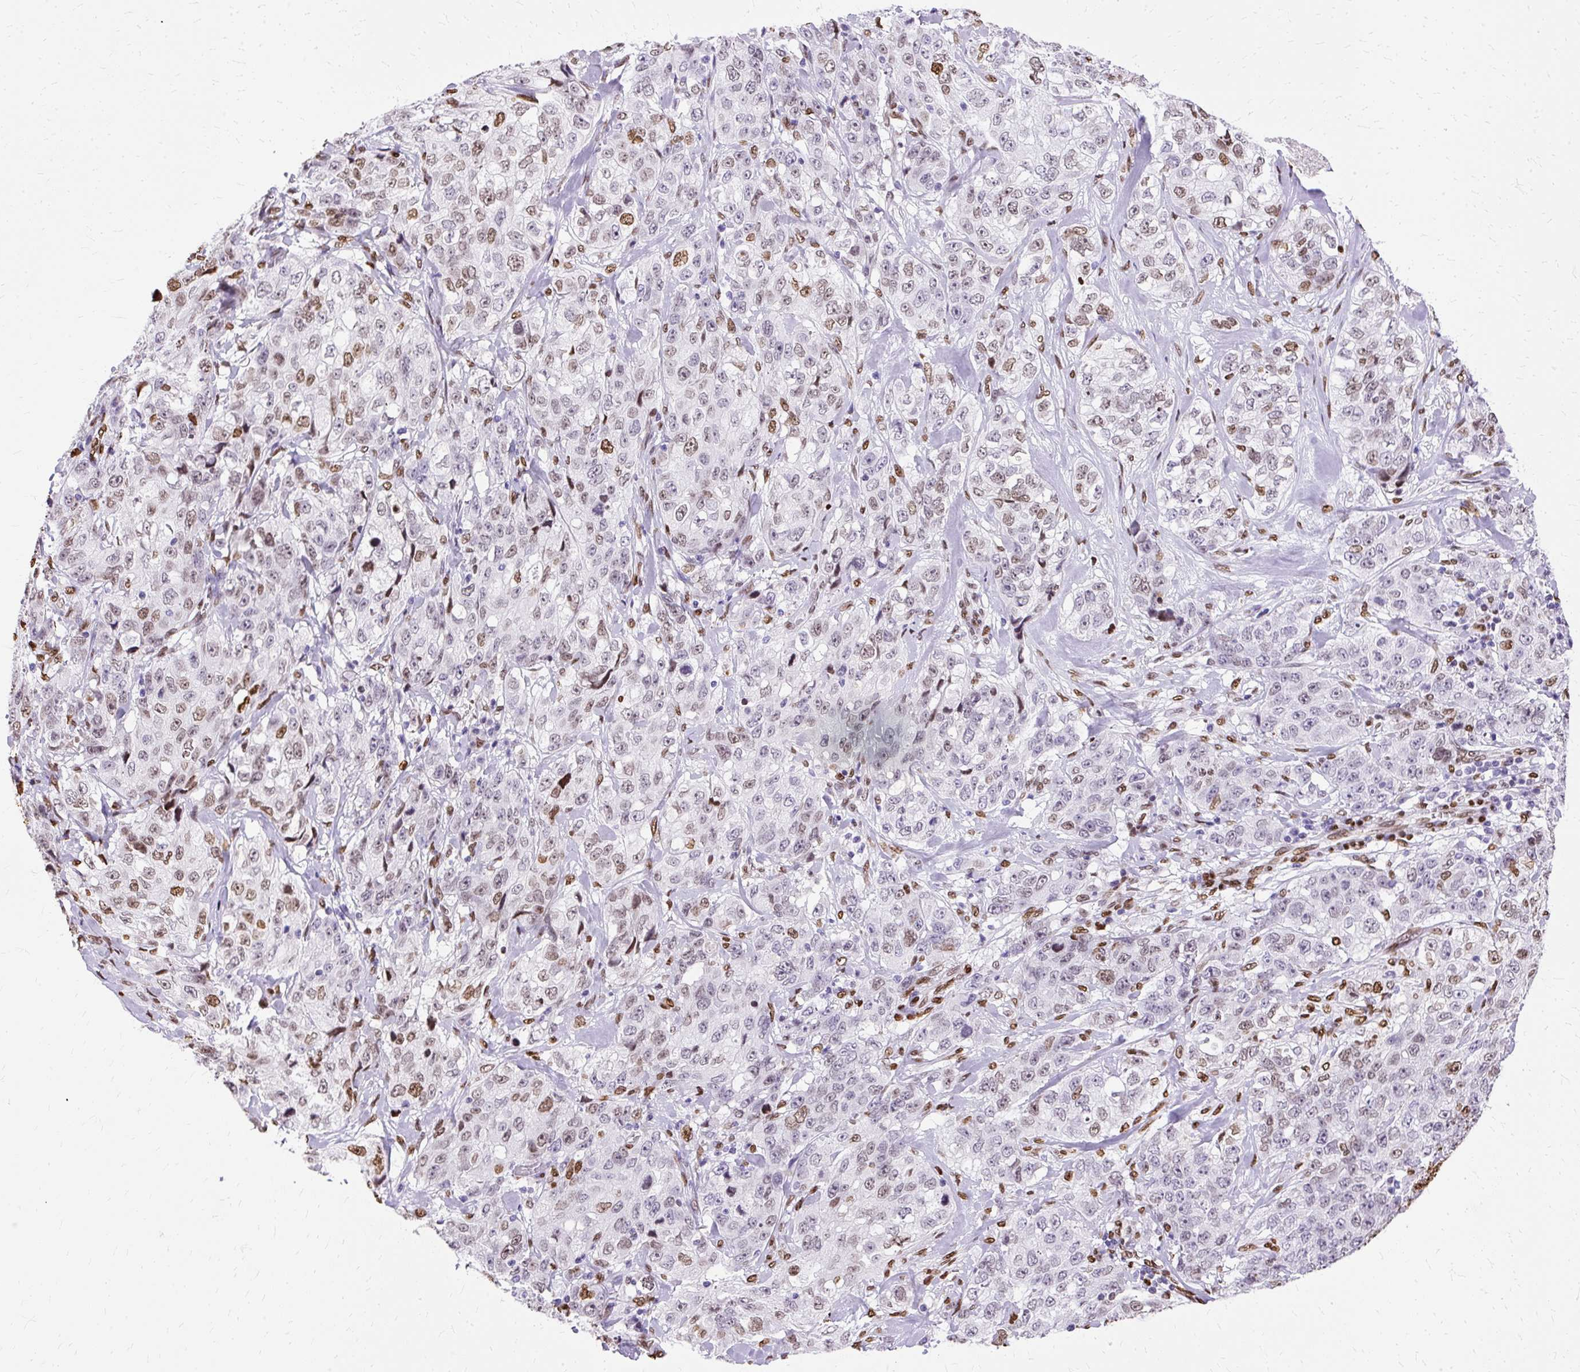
{"staining": {"intensity": "moderate", "quantity": "25%-75%", "location": "nuclear"}, "tissue": "stomach cancer", "cell_type": "Tumor cells", "image_type": "cancer", "snomed": [{"axis": "morphology", "description": "Adenocarcinoma, NOS"}, {"axis": "topography", "description": "Stomach"}], "caption": "Stomach cancer stained with immunohistochemistry exhibits moderate nuclear expression in about 25%-75% of tumor cells. (brown staining indicates protein expression, while blue staining denotes nuclei).", "gene": "TMEM184C", "patient": {"sex": "male", "age": 48}}